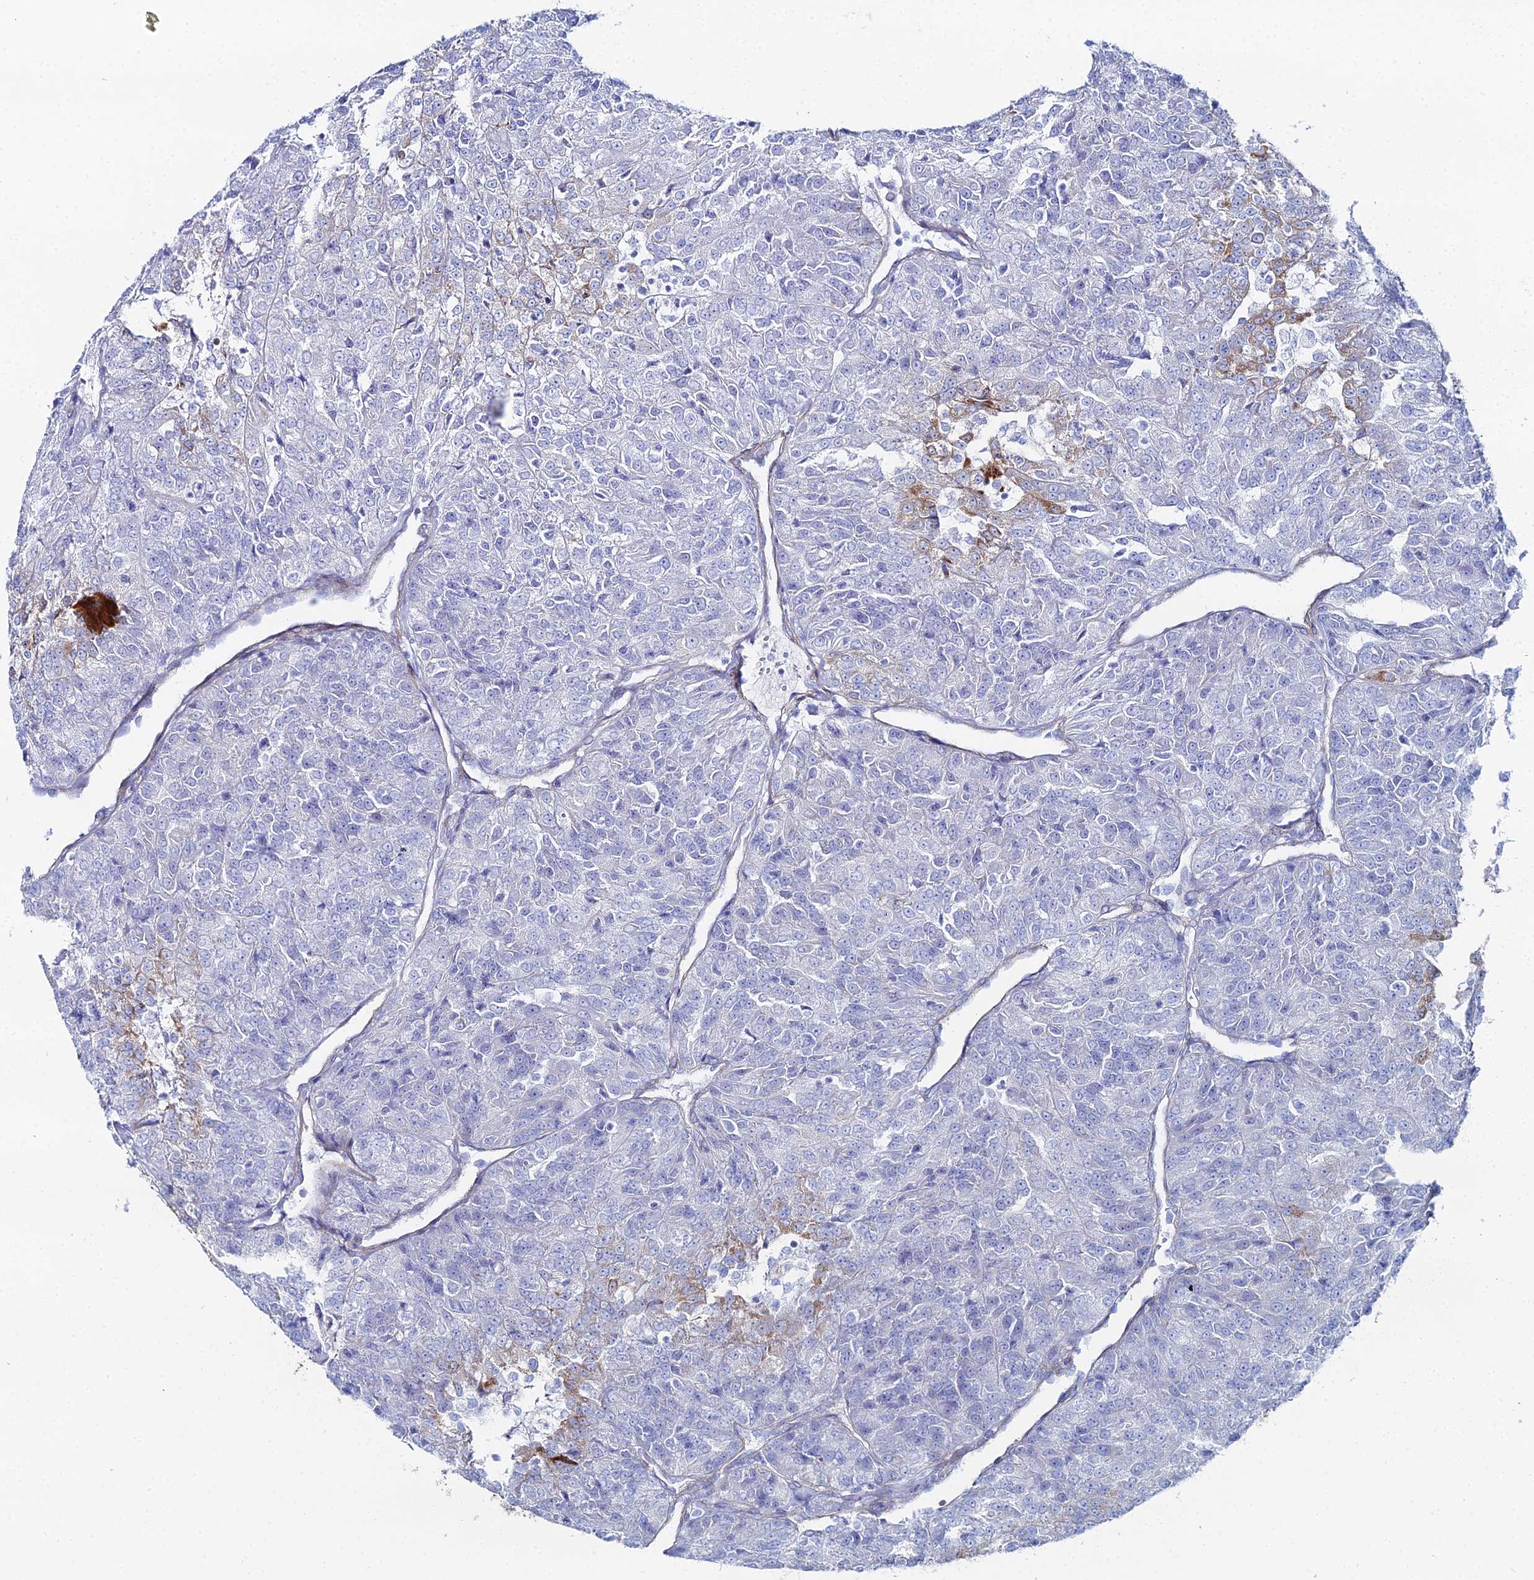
{"staining": {"intensity": "weak", "quantity": "<25%", "location": "cytoplasmic/membranous"}, "tissue": "renal cancer", "cell_type": "Tumor cells", "image_type": "cancer", "snomed": [{"axis": "morphology", "description": "Adenocarcinoma, NOS"}, {"axis": "topography", "description": "Kidney"}], "caption": "Renal cancer stained for a protein using IHC reveals no positivity tumor cells.", "gene": "DHX34", "patient": {"sex": "female", "age": 63}}